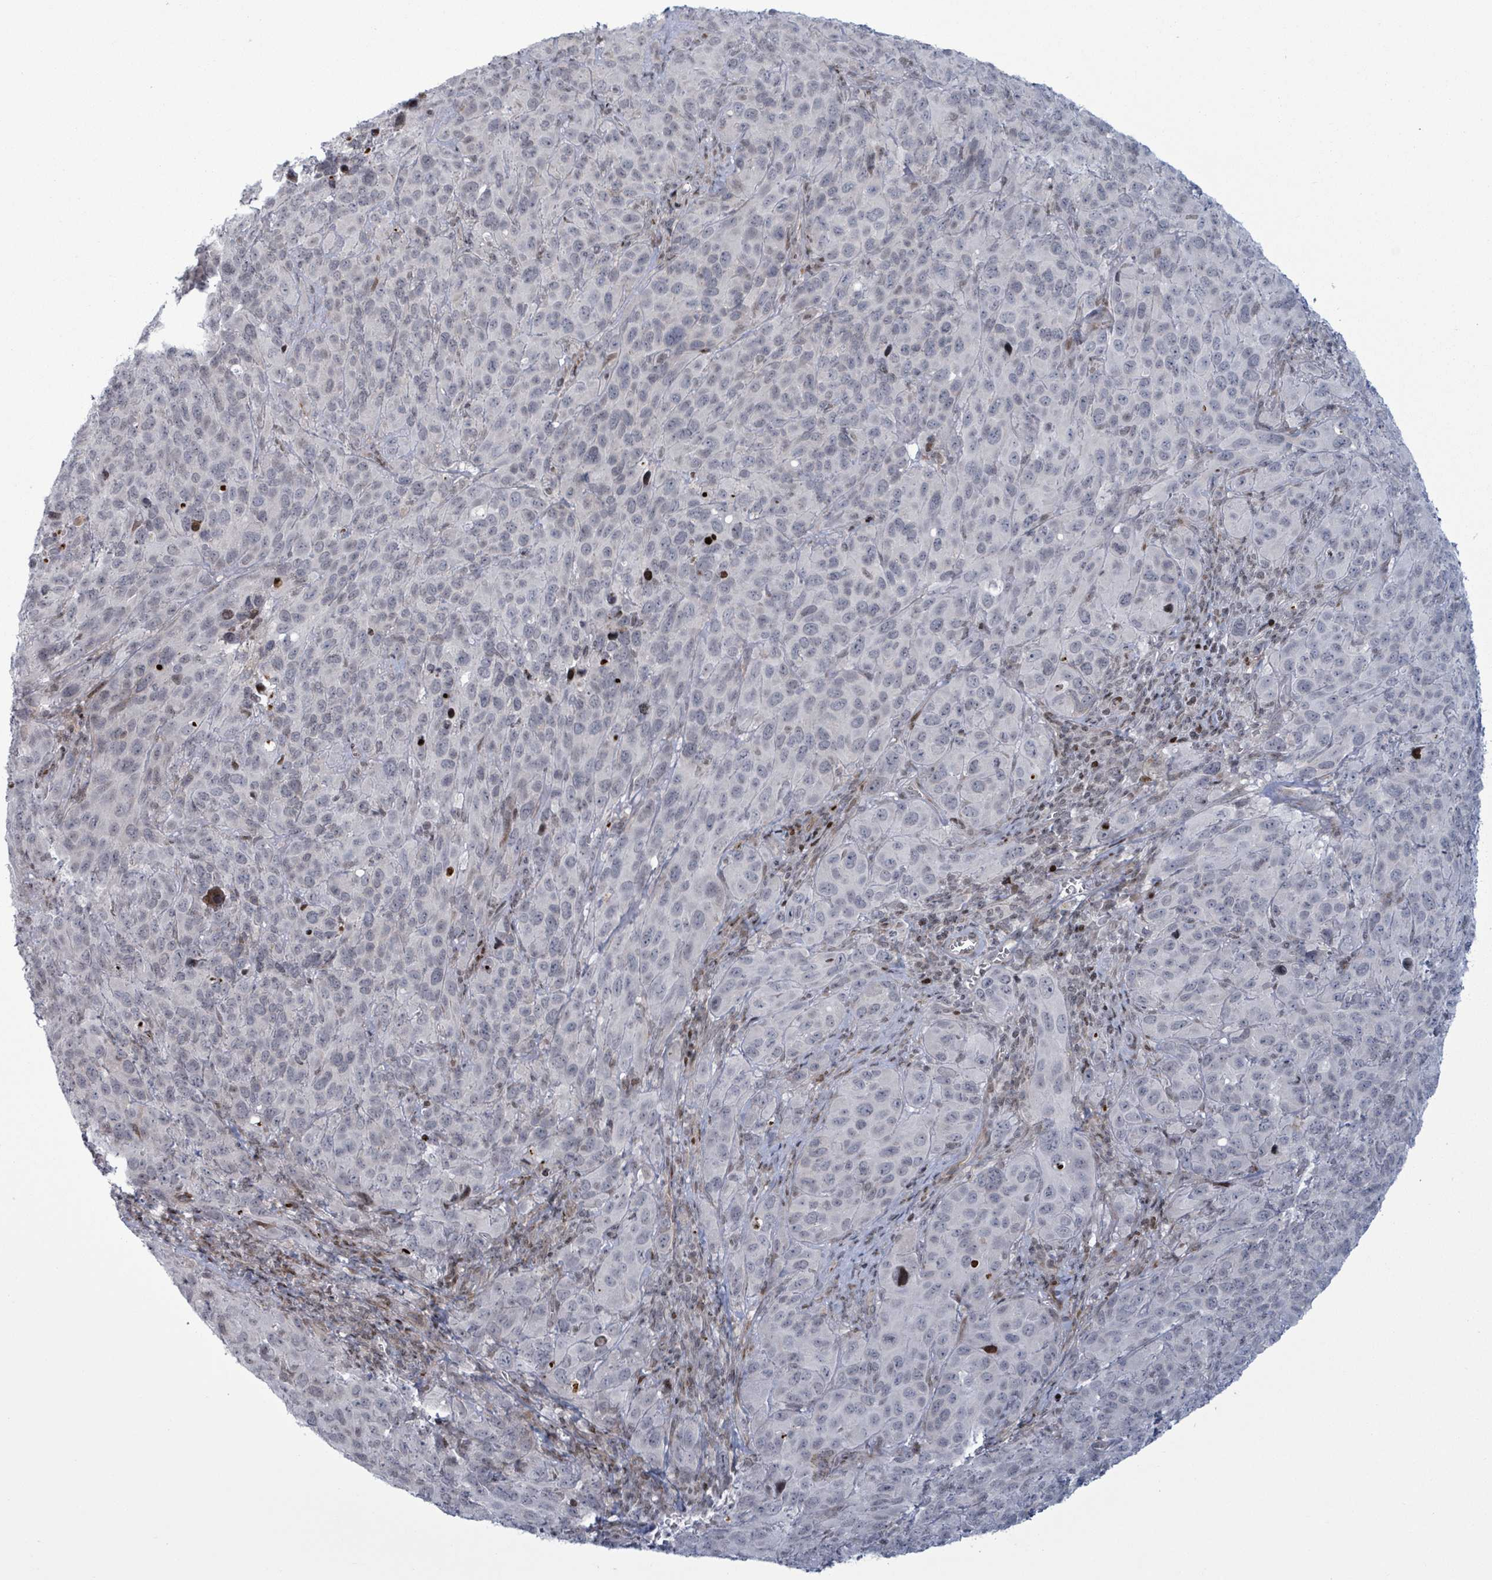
{"staining": {"intensity": "negative", "quantity": "none", "location": "none"}, "tissue": "cervical cancer", "cell_type": "Tumor cells", "image_type": "cancer", "snomed": [{"axis": "morphology", "description": "Squamous cell carcinoma, NOS"}, {"axis": "topography", "description": "Cervix"}], "caption": "This is an IHC micrograph of human squamous cell carcinoma (cervical). There is no expression in tumor cells.", "gene": "FNDC4", "patient": {"sex": "female", "age": 51}}